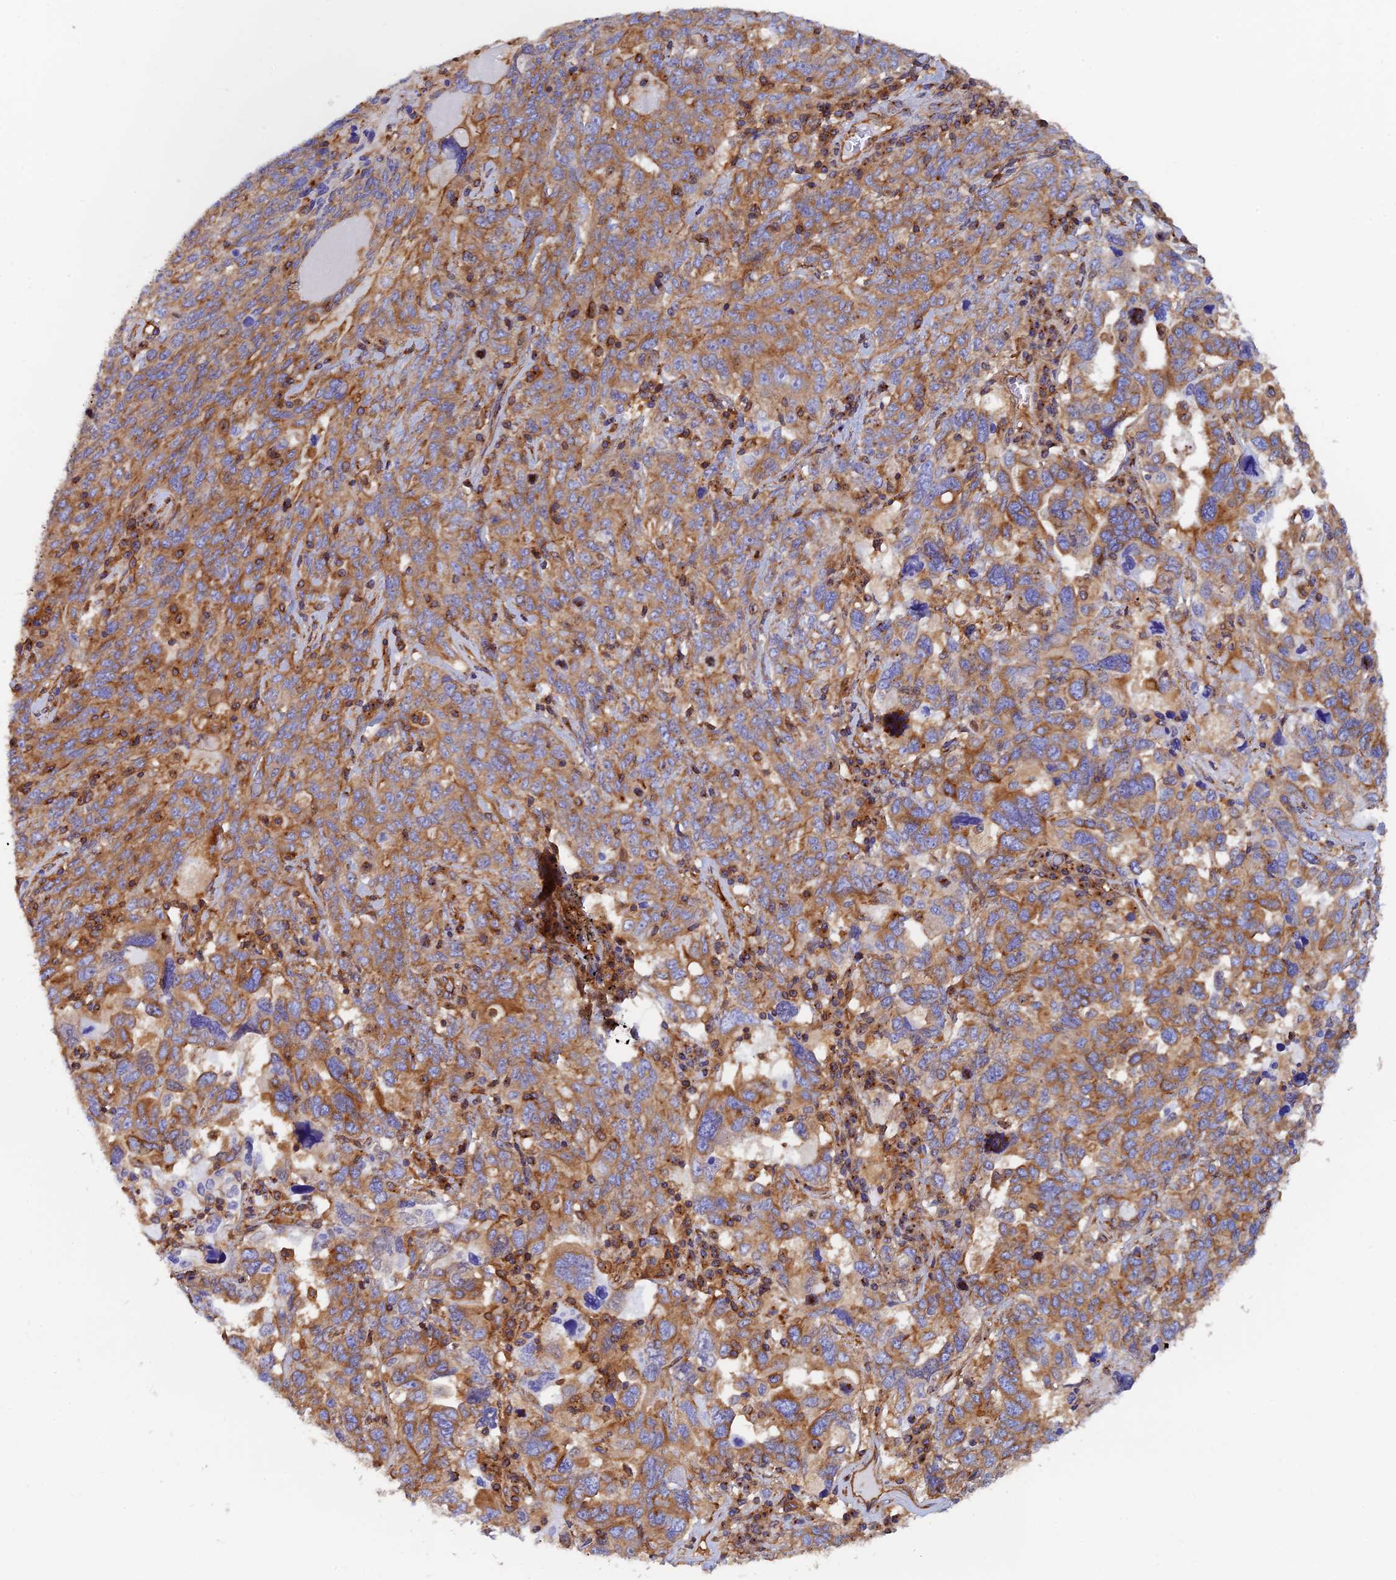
{"staining": {"intensity": "moderate", "quantity": ">75%", "location": "cytoplasmic/membranous"}, "tissue": "ovarian cancer", "cell_type": "Tumor cells", "image_type": "cancer", "snomed": [{"axis": "morphology", "description": "Carcinoma, endometroid"}, {"axis": "topography", "description": "Ovary"}], "caption": "A brown stain labels moderate cytoplasmic/membranous staining of a protein in human endometroid carcinoma (ovarian) tumor cells.", "gene": "DCTN2", "patient": {"sex": "female", "age": 62}}